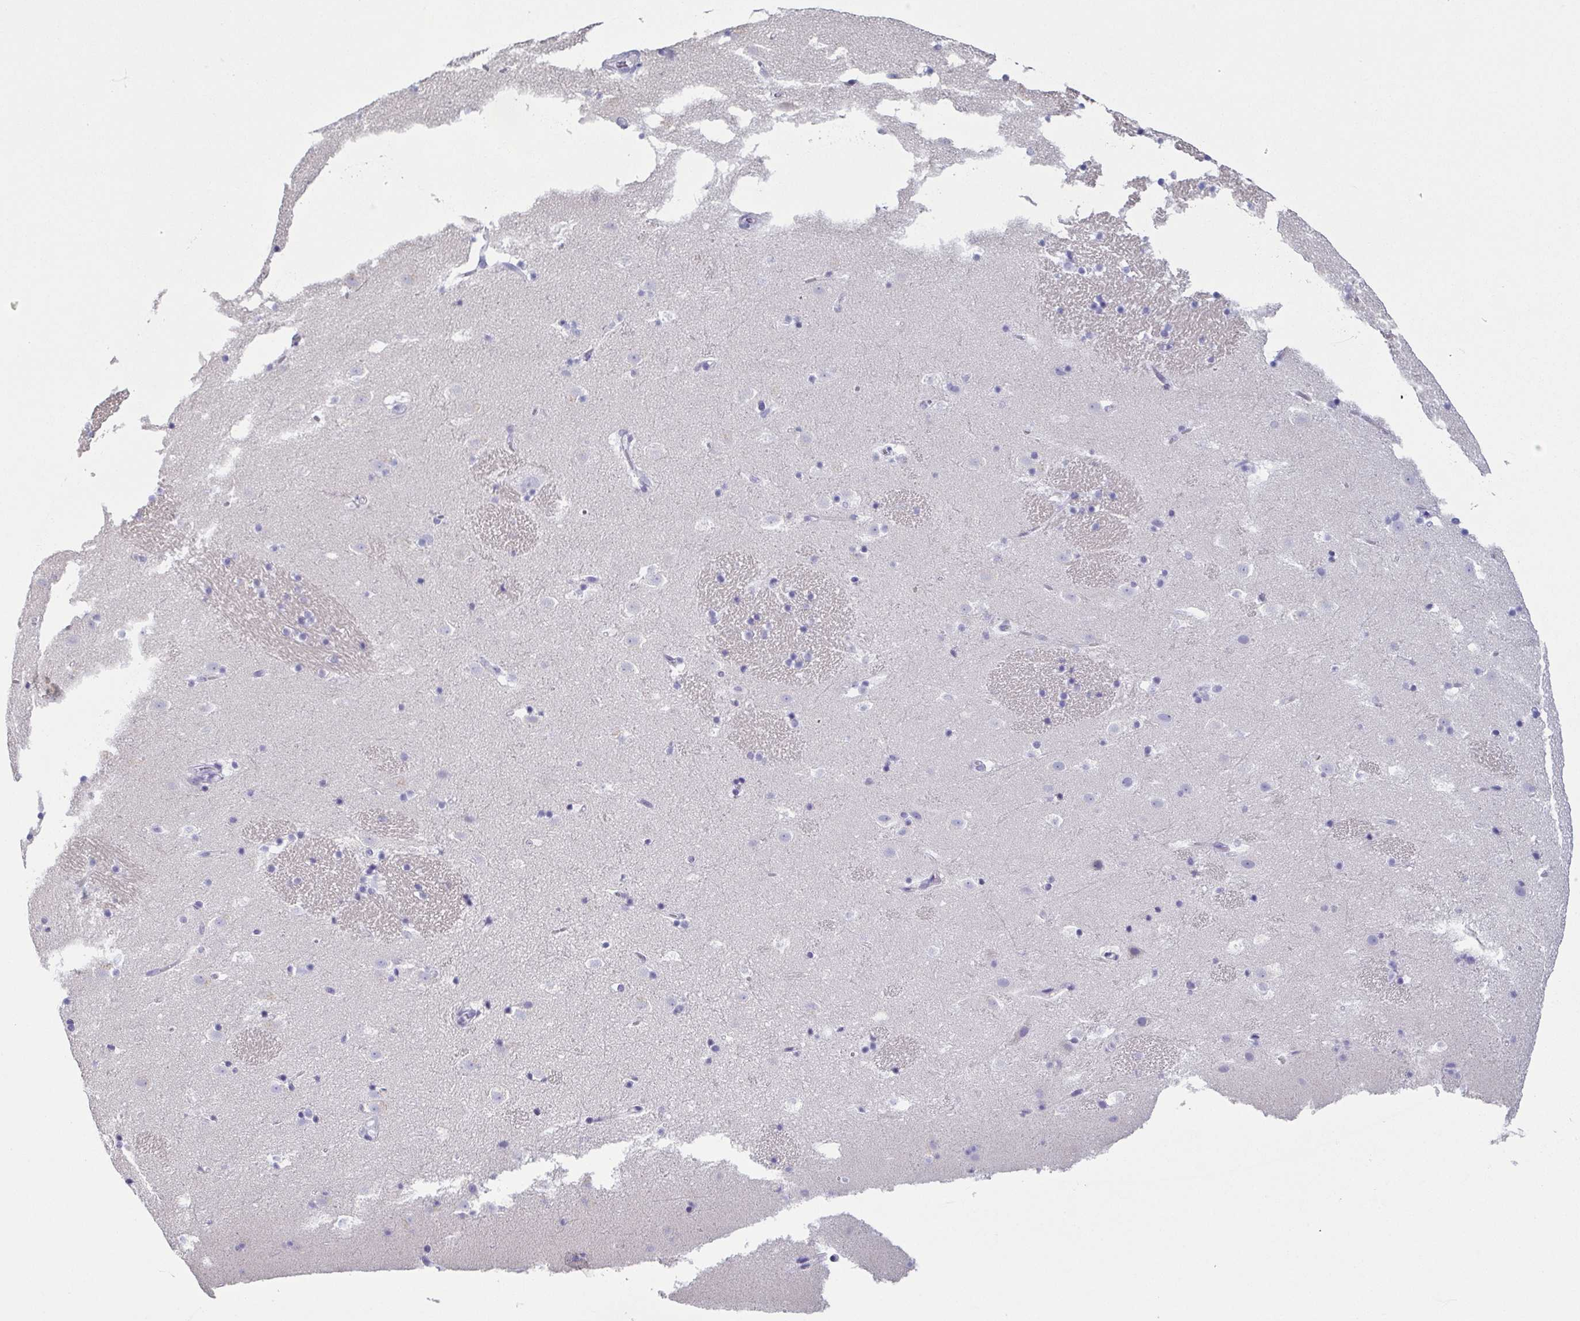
{"staining": {"intensity": "negative", "quantity": "none", "location": "none"}, "tissue": "caudate", "cell_type": "Glial cells", "image_type": "normal", "snomed": [{"axis": "morphology", "description": "Normal tissue, NOS"}, {"axis": "topography", "description": "Lateral ventricle wall"}], "caption": "Caudate stained for a protein using IHC demonstrates no expression glial cells.", "gene": "ENSG00000275778", "patient": {"sex": "male", "age": 37}}